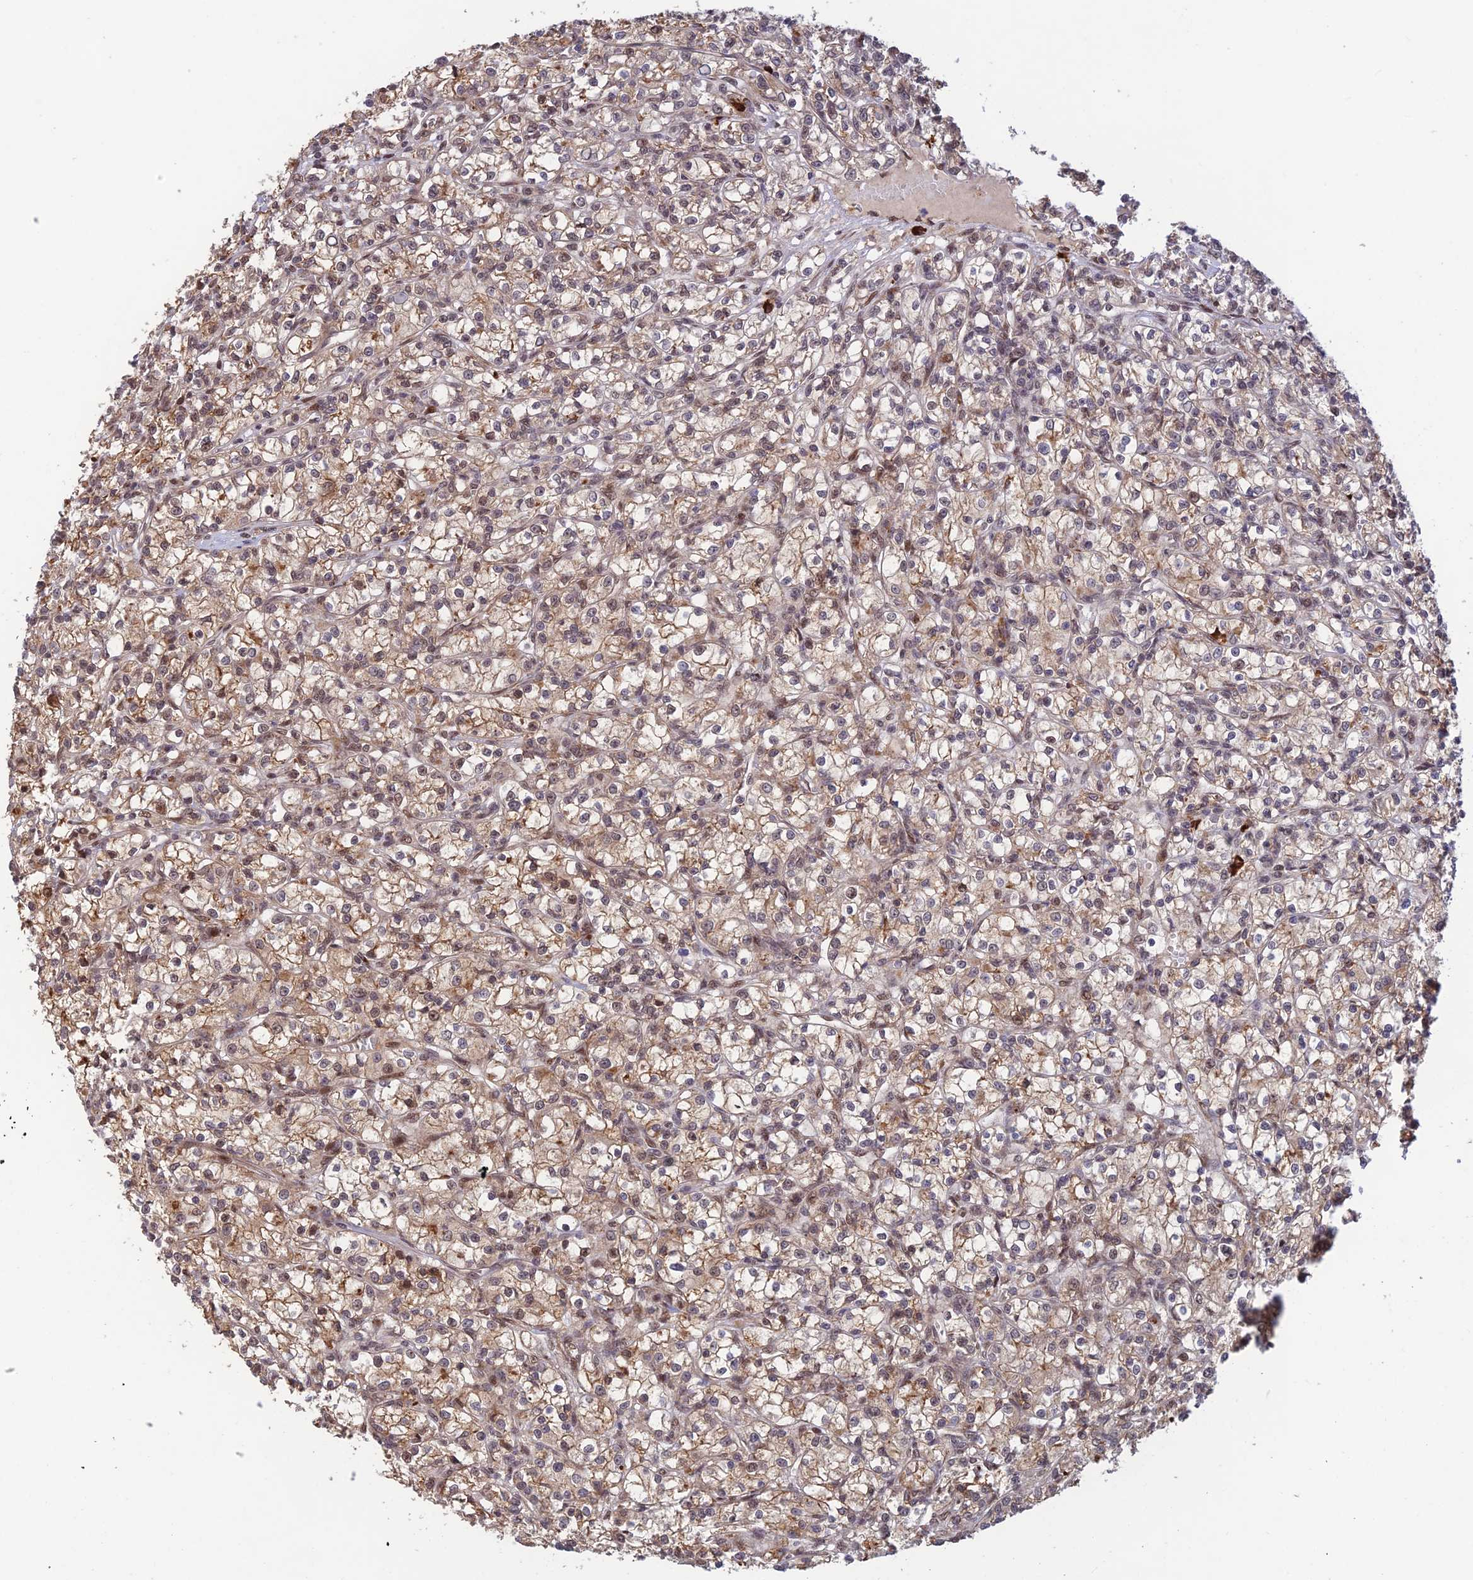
{"staining": {"intensity": "weak", "quantity": ">75%", "location": "cytoplasmic/membranous"}, "tissue": "renal cancer", "cell_type": "Tumor cells", "image_type": "cancer", "snomed": [{"axis": "morphology", "description": "Adenocarcinoma, NOS"}, {"axis": "topography", "description": "Kidney"}], "caption": "Renal cancer (adenocarcinoma) tissue displays weak cytoplasmic/membranous staining in approximately >75% of tumor cells", "gene": "ZNF565", "patient": {"sex": "female", "age": 59}}